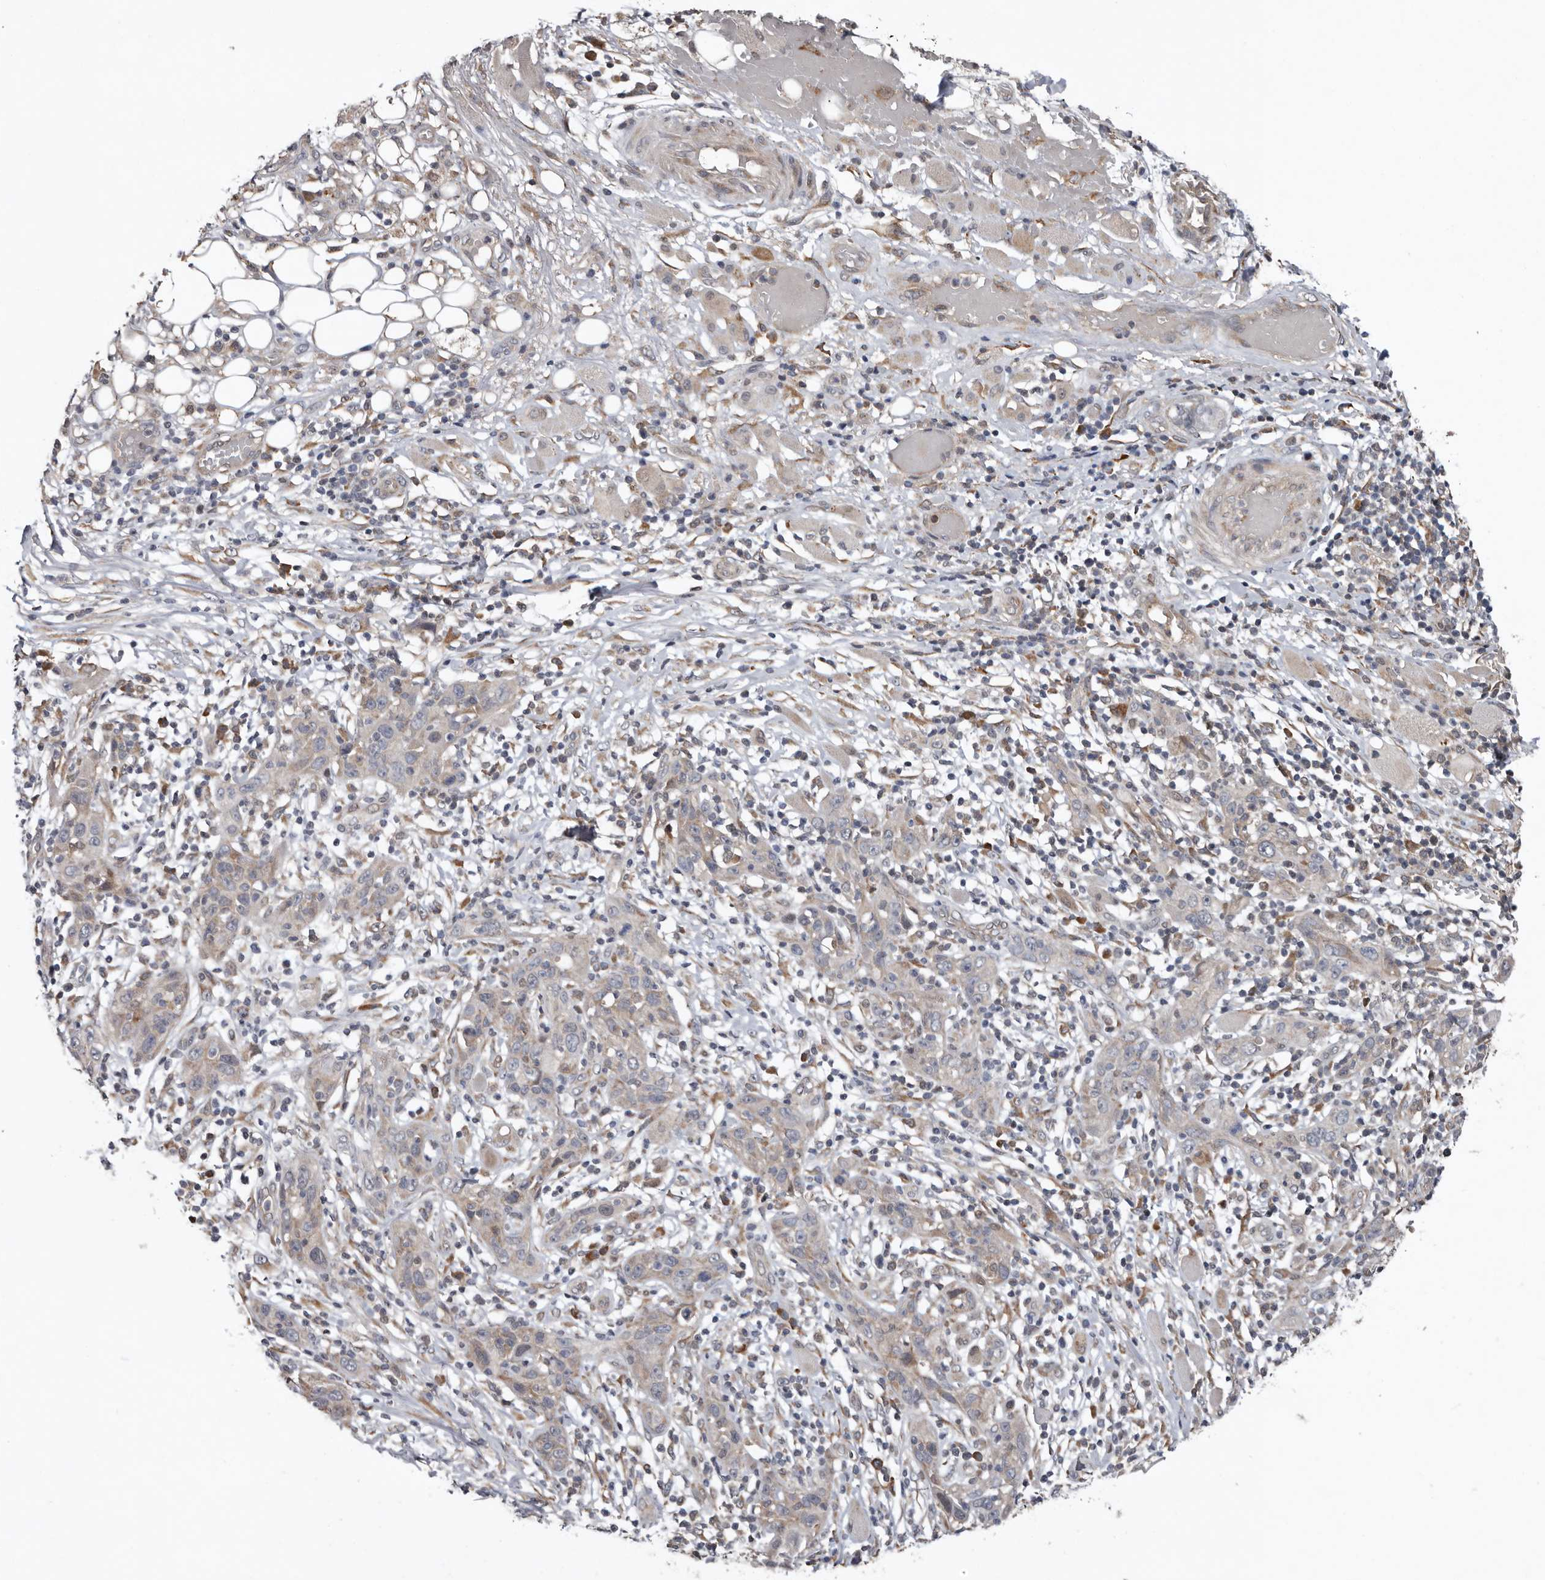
{"staining": {"intensity": "negative", "quantity": "none", "location": "none"}, "tissue": "skin cancer", "cell_type": "Tumor cells", "image_type": "cancer", "snomed": [{"axis": "morphology", "description": "Squamous cell carcinoma, NOS"}, {"axis": "topography", "description": "Skin"}], "caption": "DAB immunohistochemical staining of human skin cancer (squamous cell carcinoma) displays no significant positivity in tumor cells.", "gene": "CHML", "patient": {"sex": "female", "age": 88}}